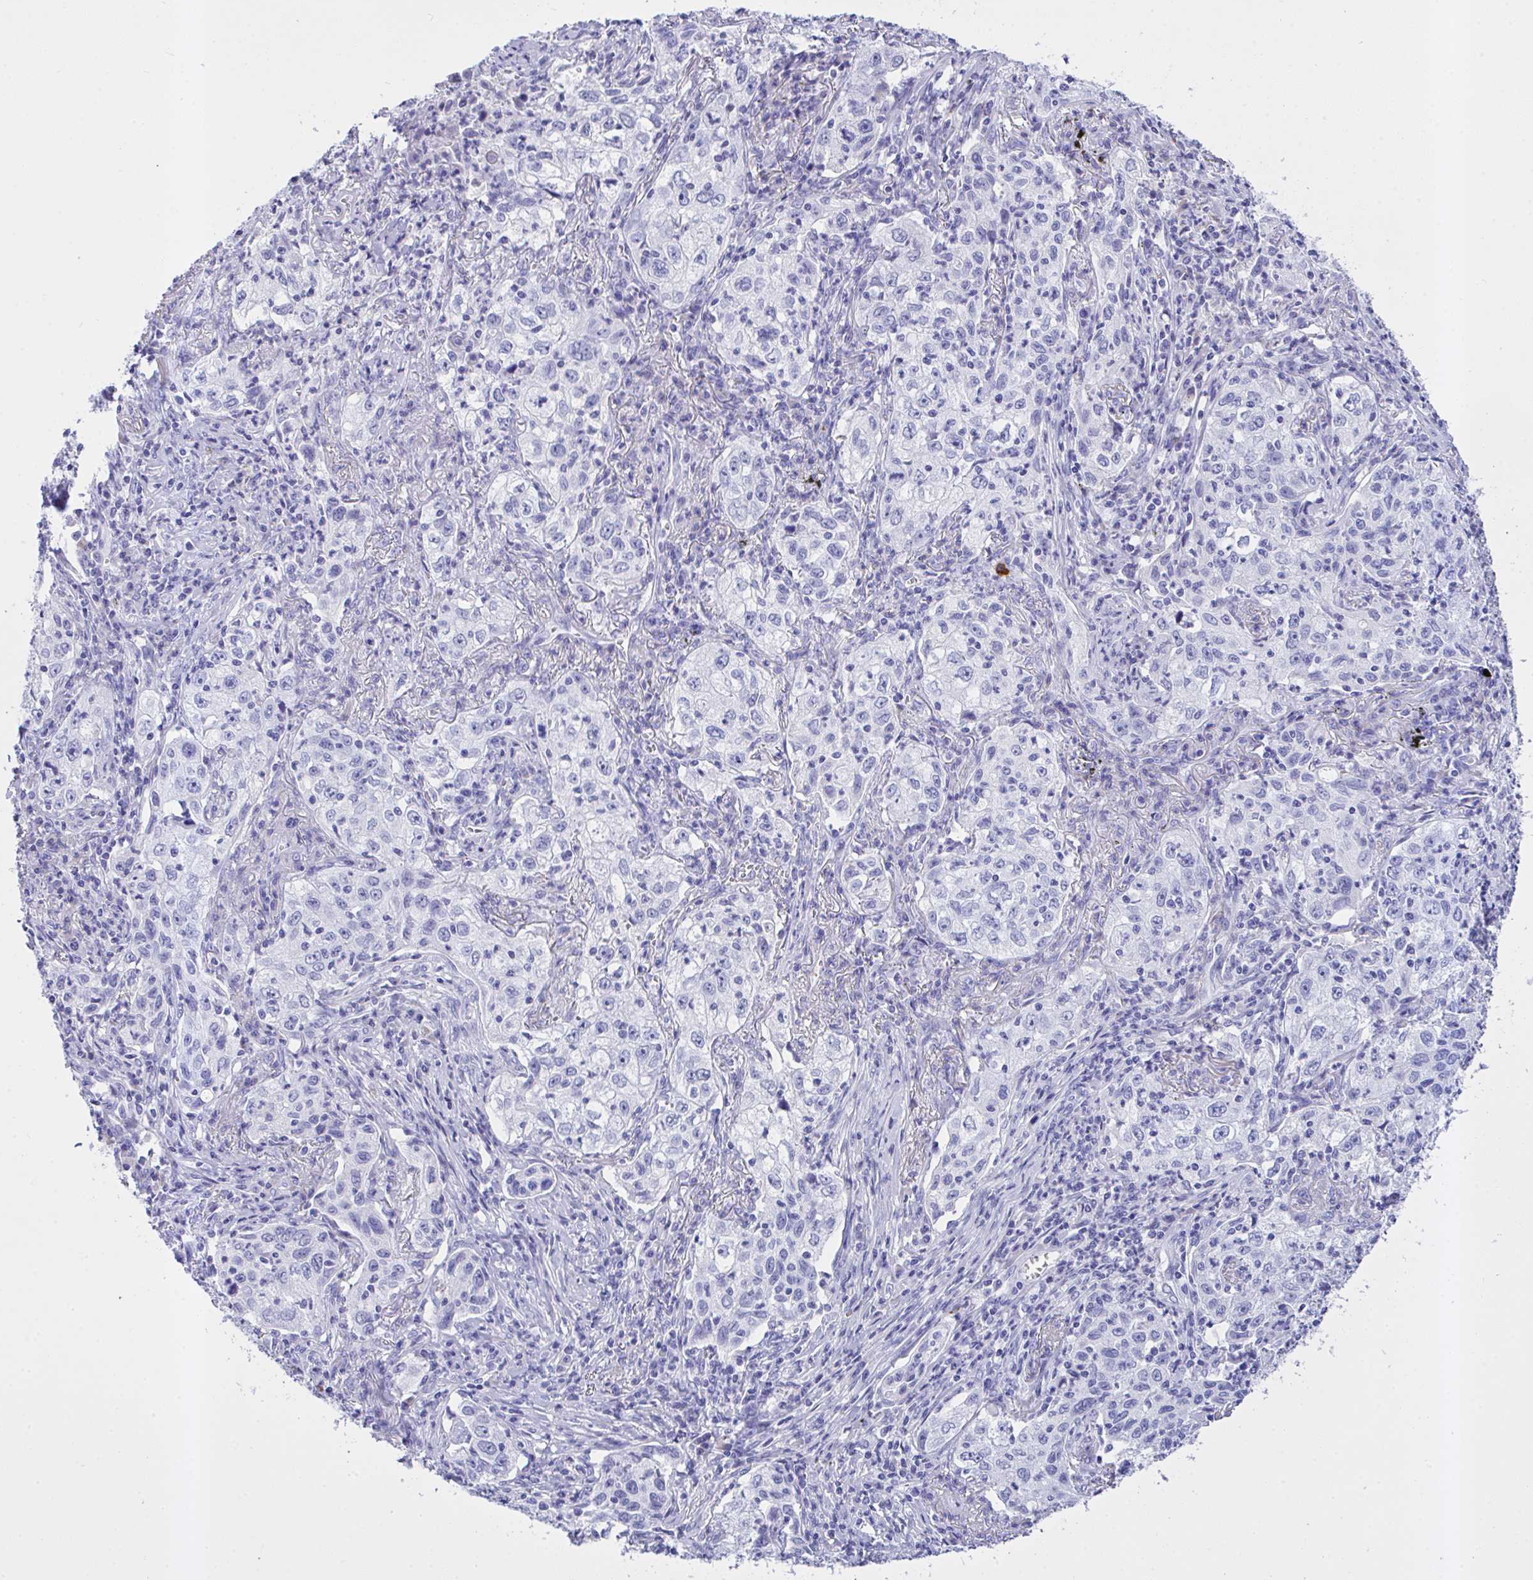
{"staining": {"intensity": "negative", "quantity": "none", "location": "none"}, "tissue": "lung cancer", "cell_type": "Tumor cells", "image_type": "cancer", "snomed": [{"axis": "morphology", "description": "Squamous cell carcinoma, NOS"}, {"axis": "topography", "description": "Lung"}], "caption": "A photomicrograph of lung cancer (squamous cell carcinoma) stained for a protein shows no brown staining in tumor cells. The staining was performed using DAB (3,3'-diaminobenzidine) to visualize the protein expression in brown, while the nuclei were stained in blue with hematoxylin (Magnification: 20x).", "gene": "AKR1D1", "patient": {"sex": "male", "age": 71}}